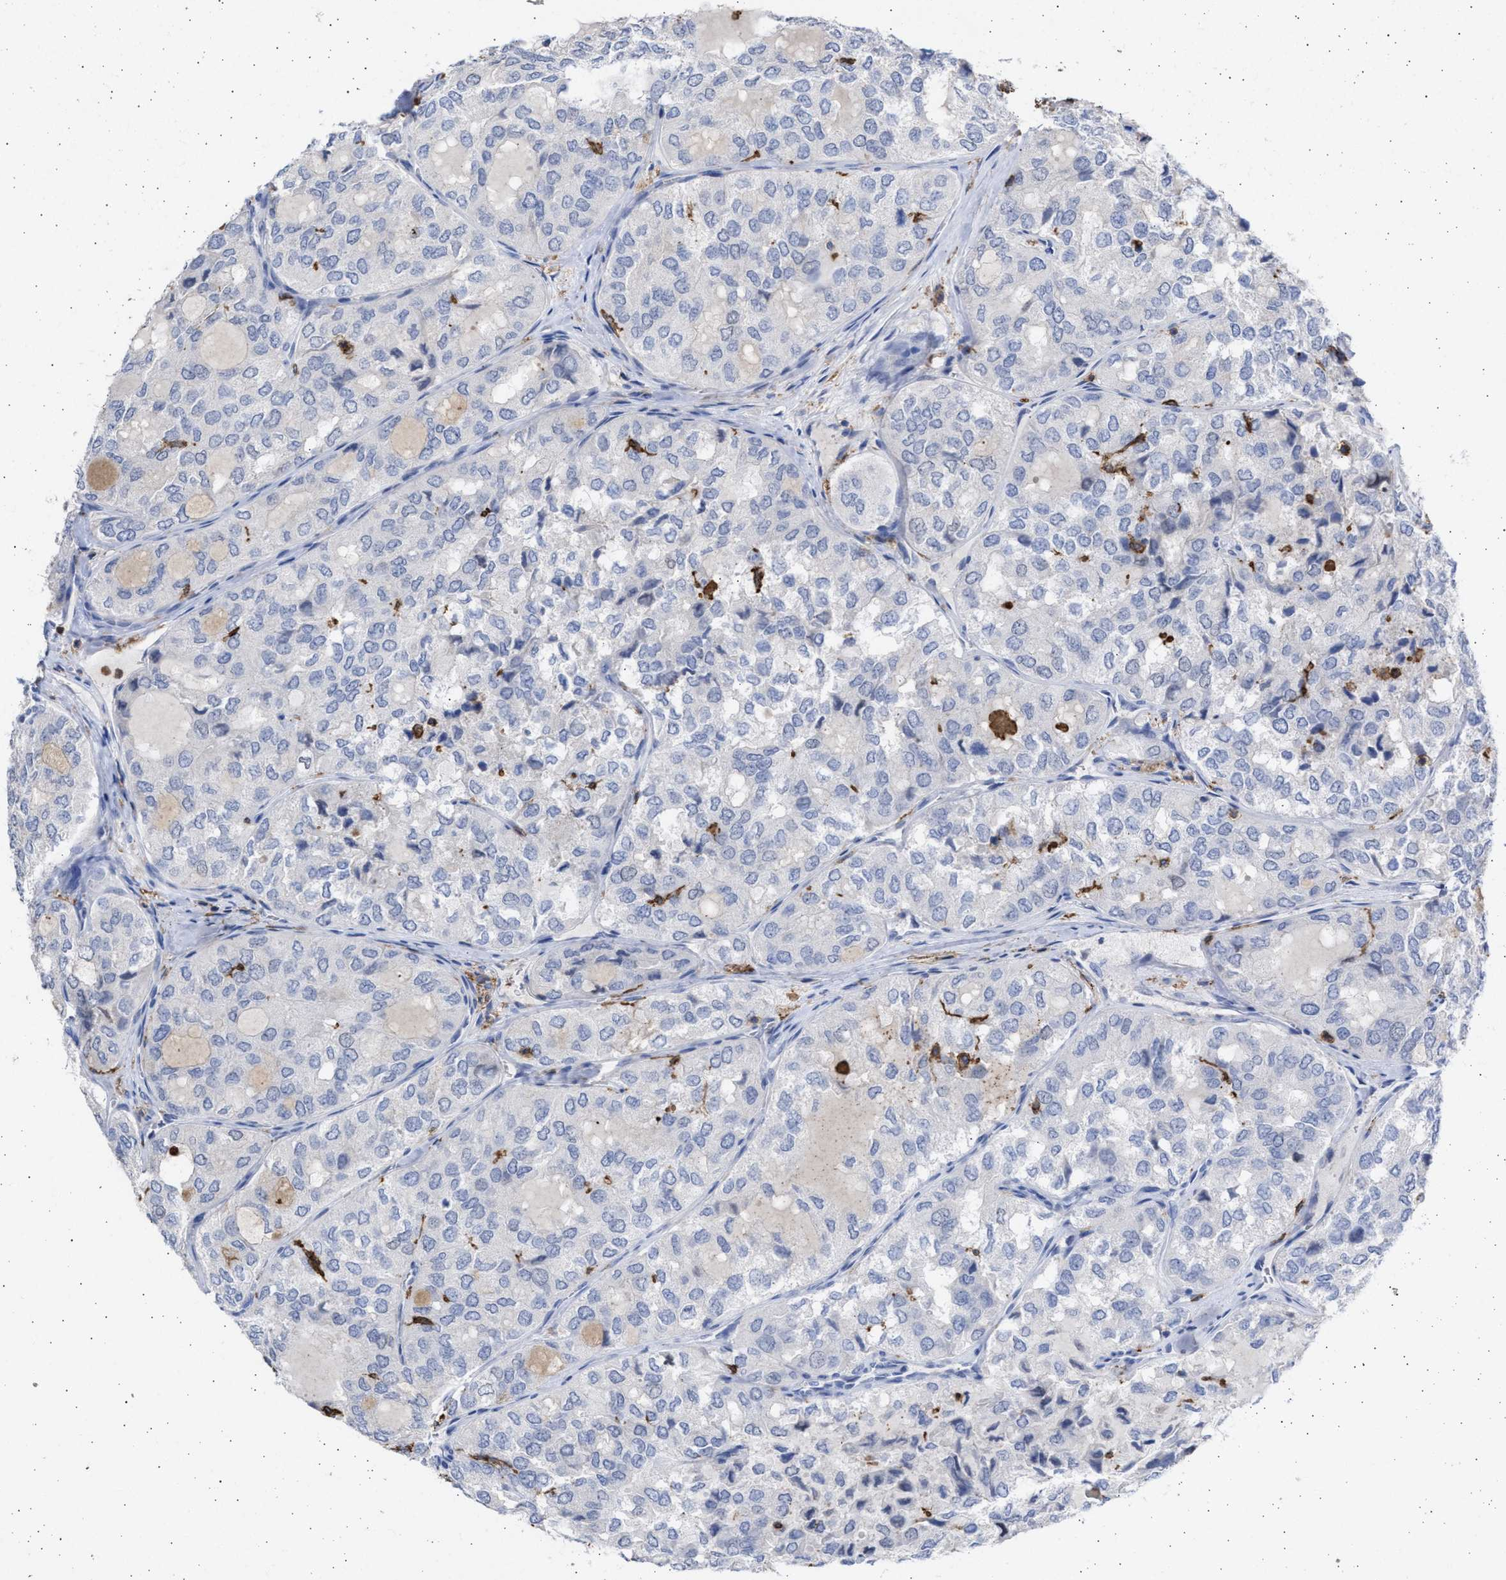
{"staining": {"intensity": "negative", "quantity": "none", "location": "none"}, "tissue": "thyroid cancer", "cell_type": "Tumor cells", "image_type": "cancer", "snomed": [{"axis": "morphology", "description": "Follicular adenoma carcinoma, NOS"}, {"axis": "topography", "description": "Thyroid gland"}], "caption": "A micrograph of human follicular adenoma carcinoma (thyroid) is negative for staining in tumor cells.", "gene": "FCER1A", "patient": {"sex": "male", "age": 75}}